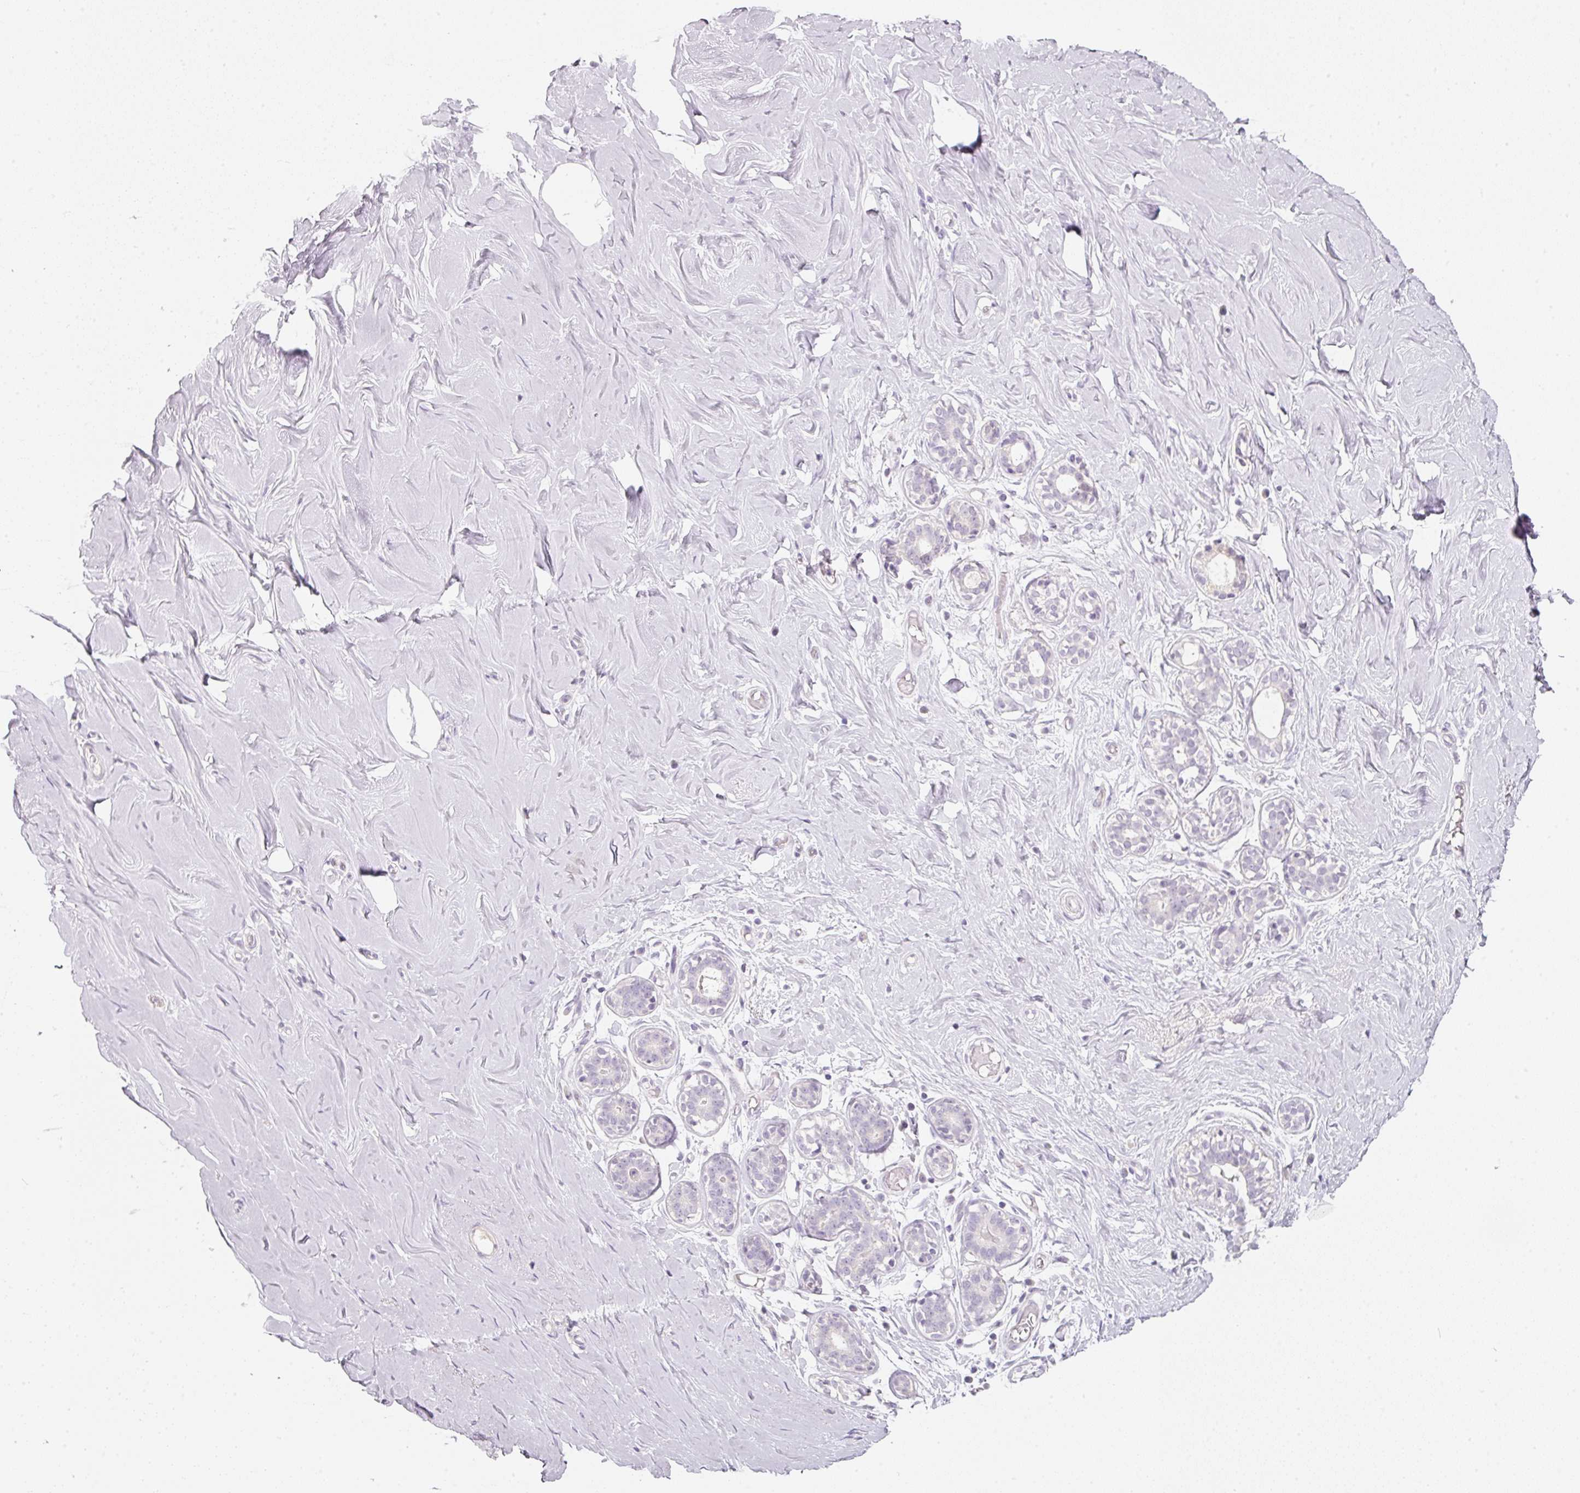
{"staining": {"intensity": "negative", "quantity": "none", "location": "none"}, "tissue": "breast", "cell_type": "Adipocytes", "image_type": "normal", "snomed": [{"axis": "morphology", "description": "Normal tissue, NOS"}, {"axis": "topography", "description": "Breast"}], "caption": "Photomicrograph shows no protein expression in adipocytes of benign breast. (Stains: DAB (3,3'-diaminobenzidine) immunohistochemistry with hematoxylin counter stain, Microscopy: brightfield microscopy at high magnification).", "gene": "ENSG00000206549", "patient": {"sex": "female", "age": 27}}